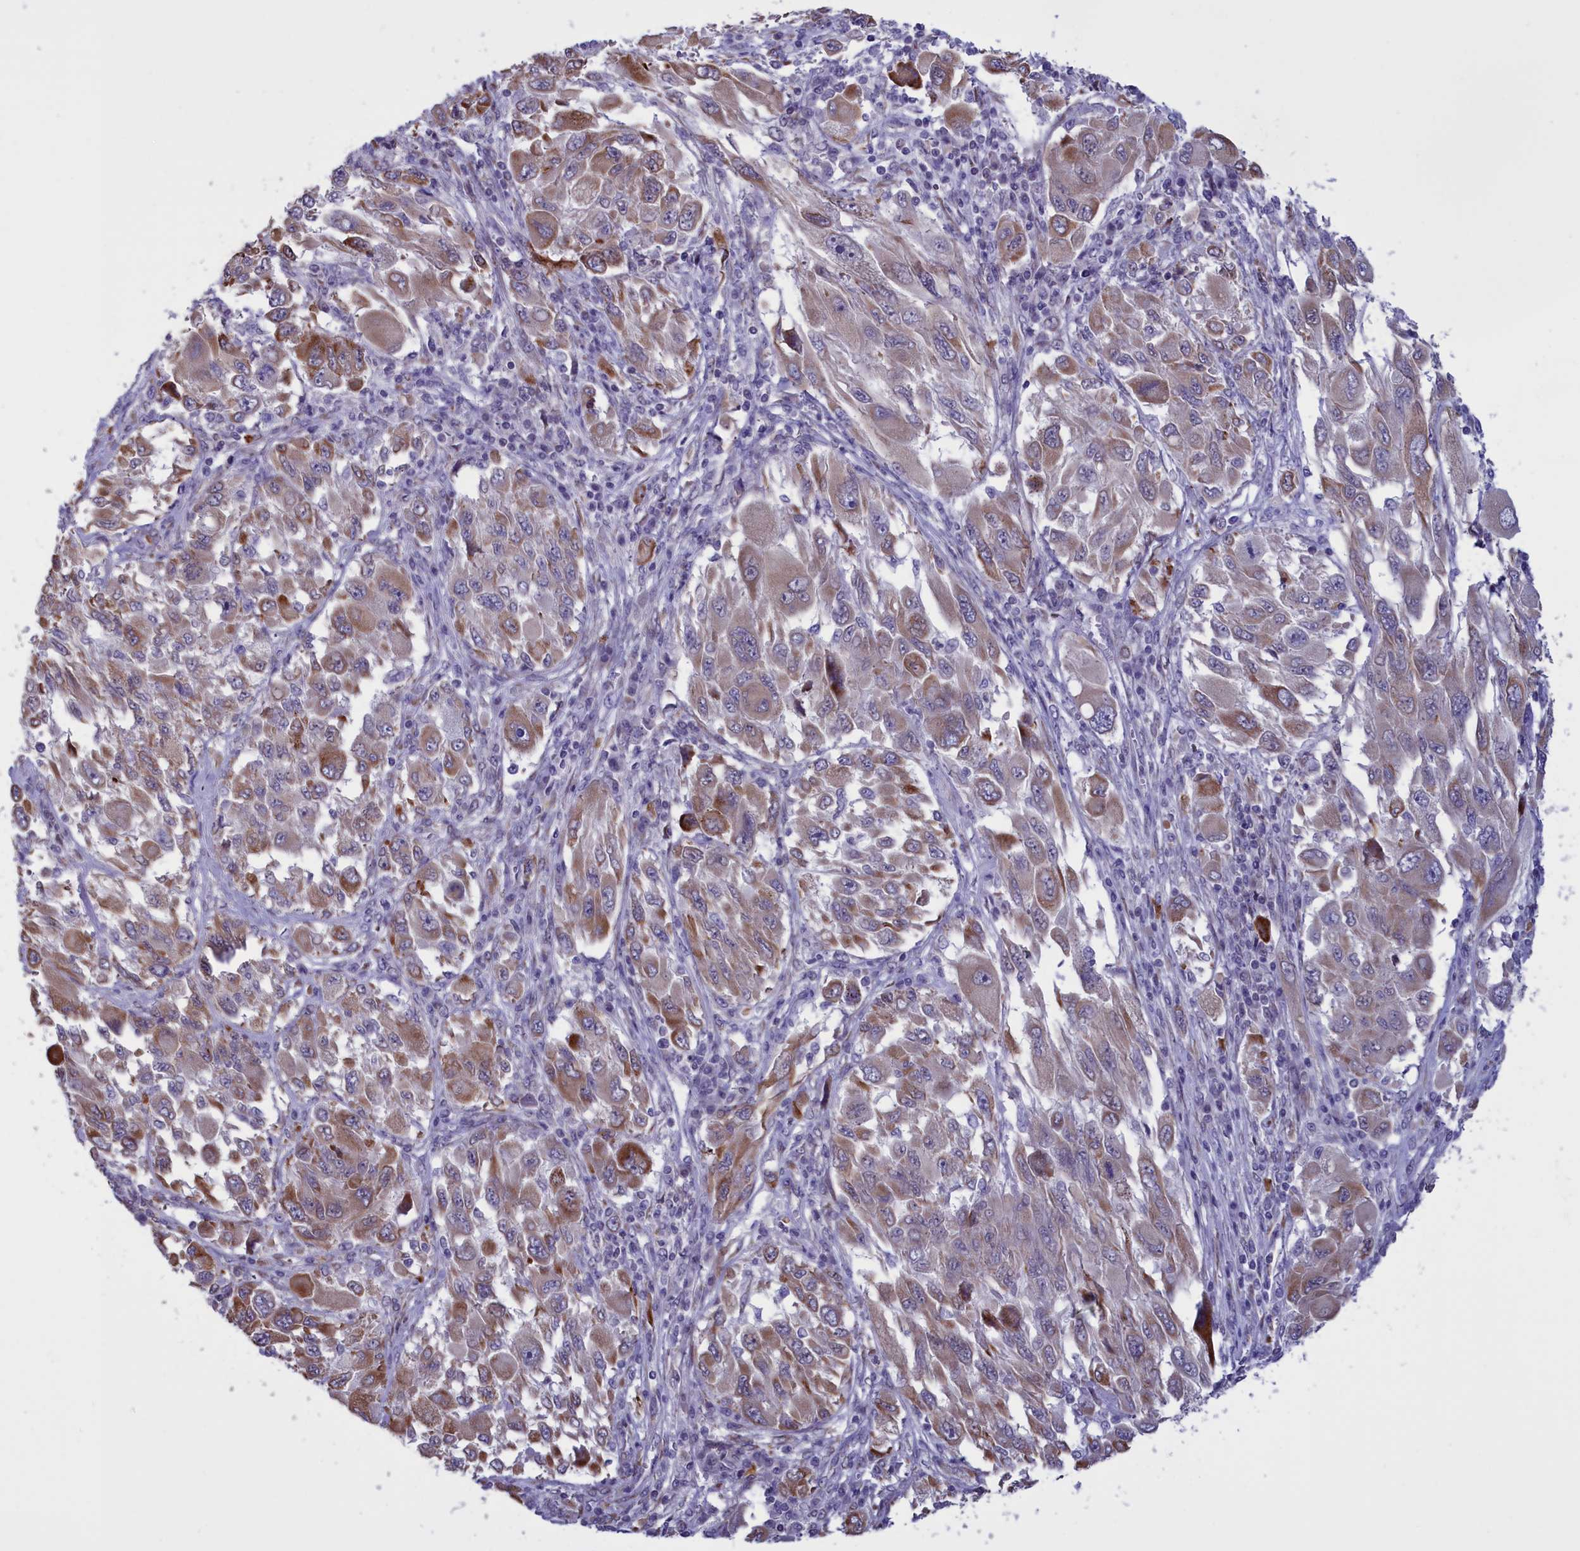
{"staining": {"intensity": "moderate", "quantity": ">75%", "location": "cytoplasmic/membranous"}, "tissue": "melanoma", "cell_type": "Tumor cells", "image_type": "cancer", "snomed": [{"axis": "morphology", "description": "Malignant melanoma, NOS"}, {"axis": "topography", "description": "Skin"}], "caption": "Brown immunohistochemical staining in human malignant melanoma exhibits moderate cytoplasmic/membranous positivity in approximately >75% of tumor cells.", "gene": "PARS2", "patient": {"sex": "female", "age": 91}}